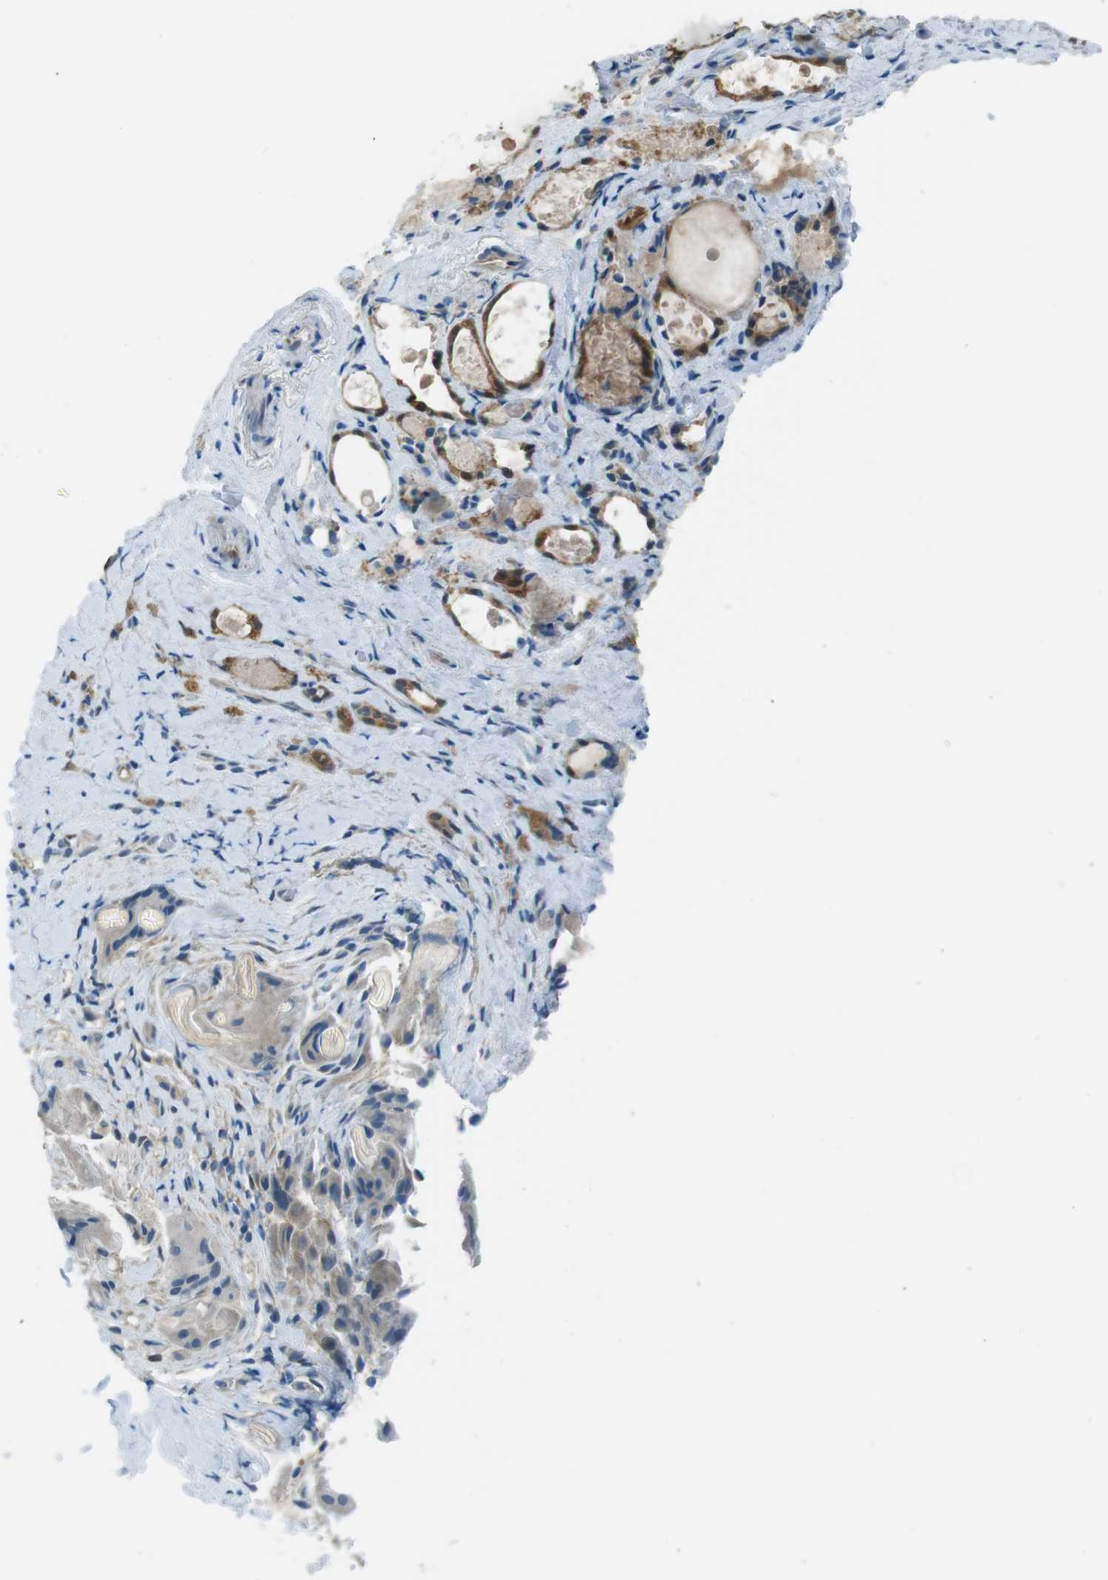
{"staining": {"intensity": "moderate", "quantity": ">75%", "location": "cytoplasmic/membranous,nuclear"}, "tissue": "thyroid gland", "cell_type": "Glandular cells", "image_type": "normal", "snomed": [{"axis": "morphology", "description": "Normal tissue, NOS"}, {"axis": "topography", "description": "Thyroid gland"}], "caption": "Immunohistochemistry (IHC) image of normal human thyroid gland stained for a protein (brown), which shows medium levels of moderate cytoplasmic/membranous,nuclear positivity in approximately >75% of glandular cells.", "gene": "MFAP3", "patient": {"sex": "female", "age": 75}}